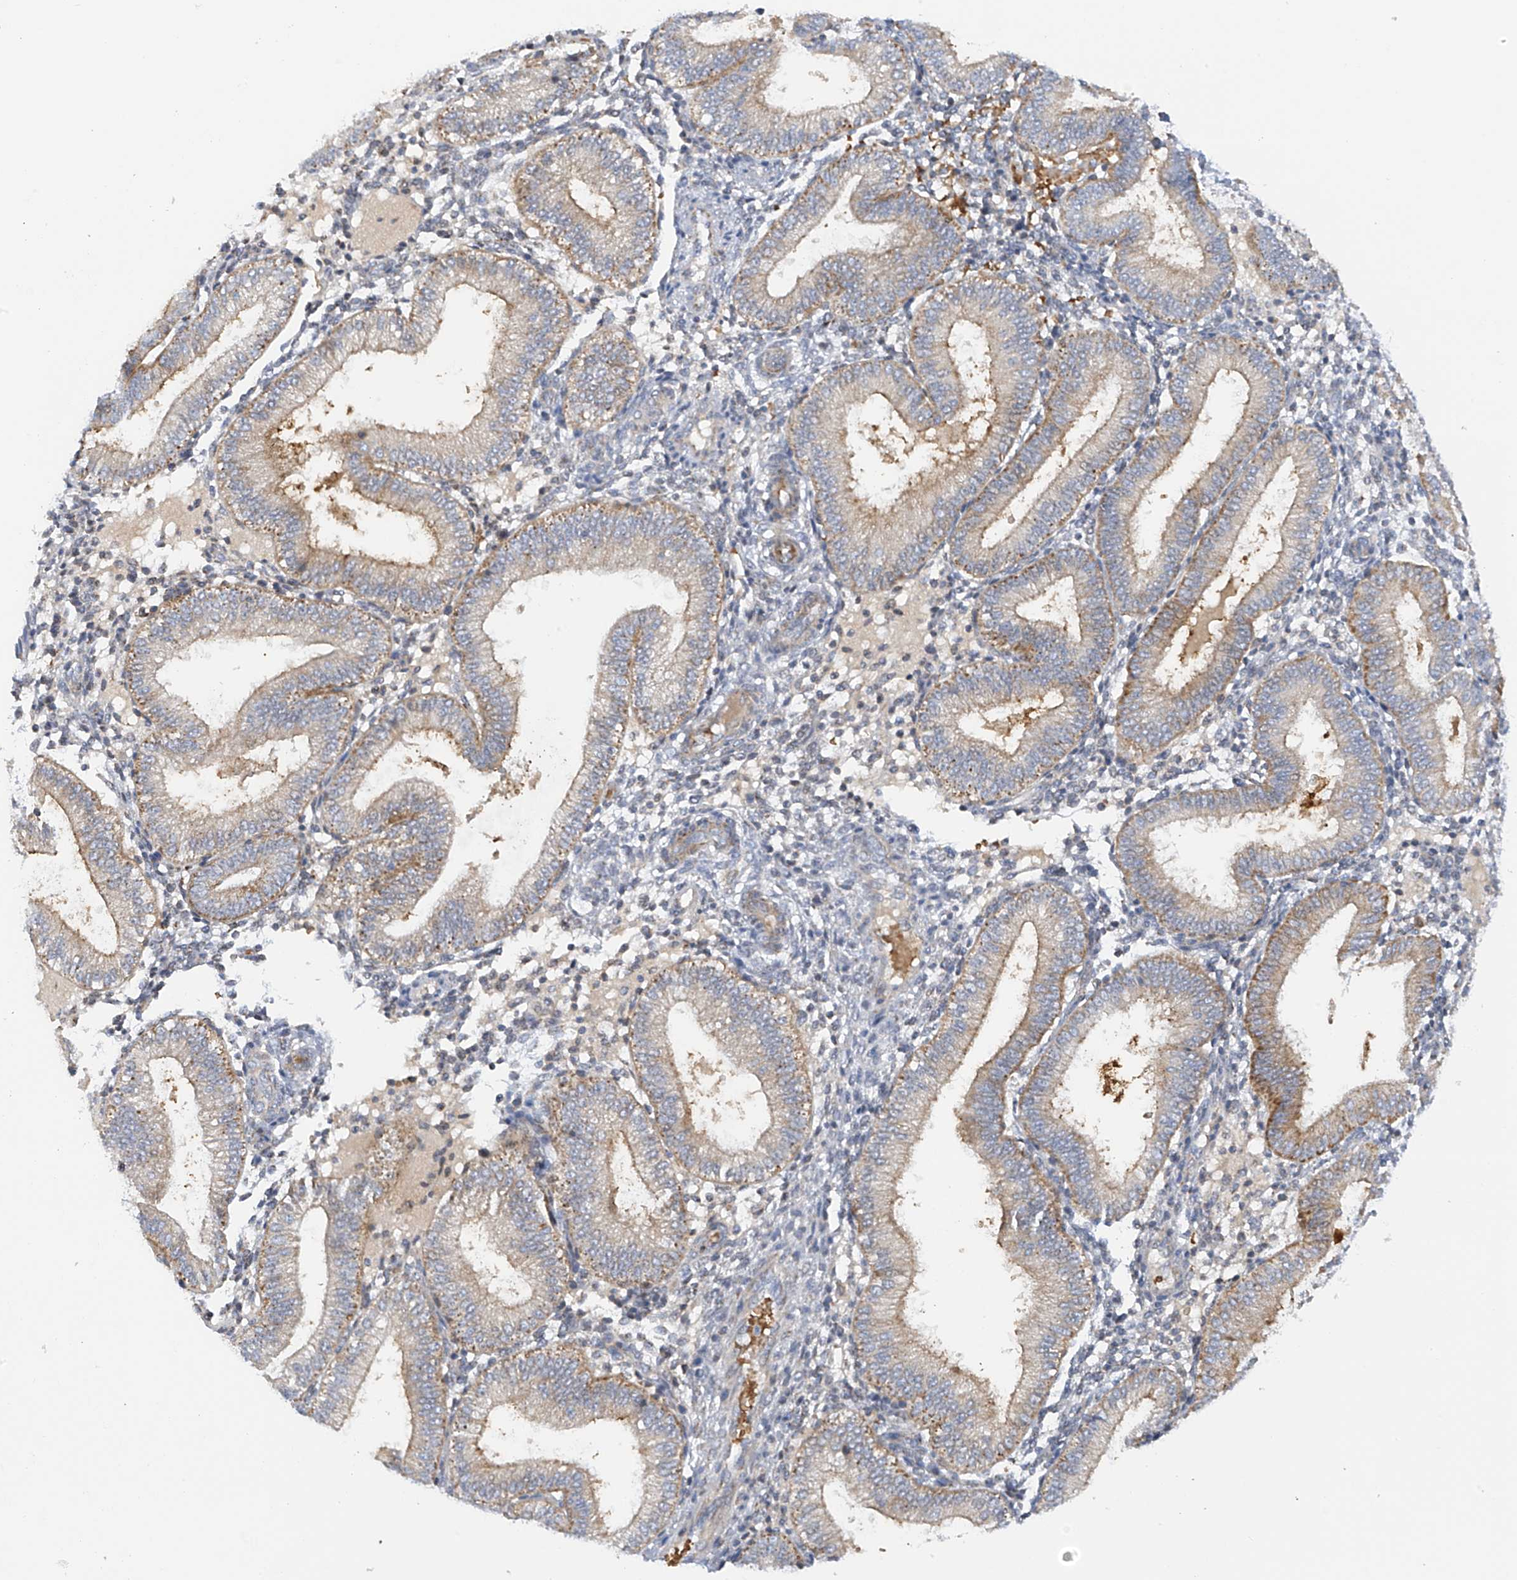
{"staining": {"intensity": "negative", "quantity": "none", "location": "none"}, "tissue": "endometrium", "cell_type": "Cells in endometrial stroma", "image_type": "normal", "snomed": [{"axis": "morphology", "description": "Normal tissue, NOS"}, {"axis": "topography", "description": "Endometrium"}], "caption": "Immunohistochemistry (IHC) micrograph of normal endometrium: endometrium stained with DAB (3,3'-diaminobenzidine) demonstrates no significant protein positivity in cells in endometrial stroma.", "gene": "METTL18", "patient": {"sex": "female", "age": 39}}